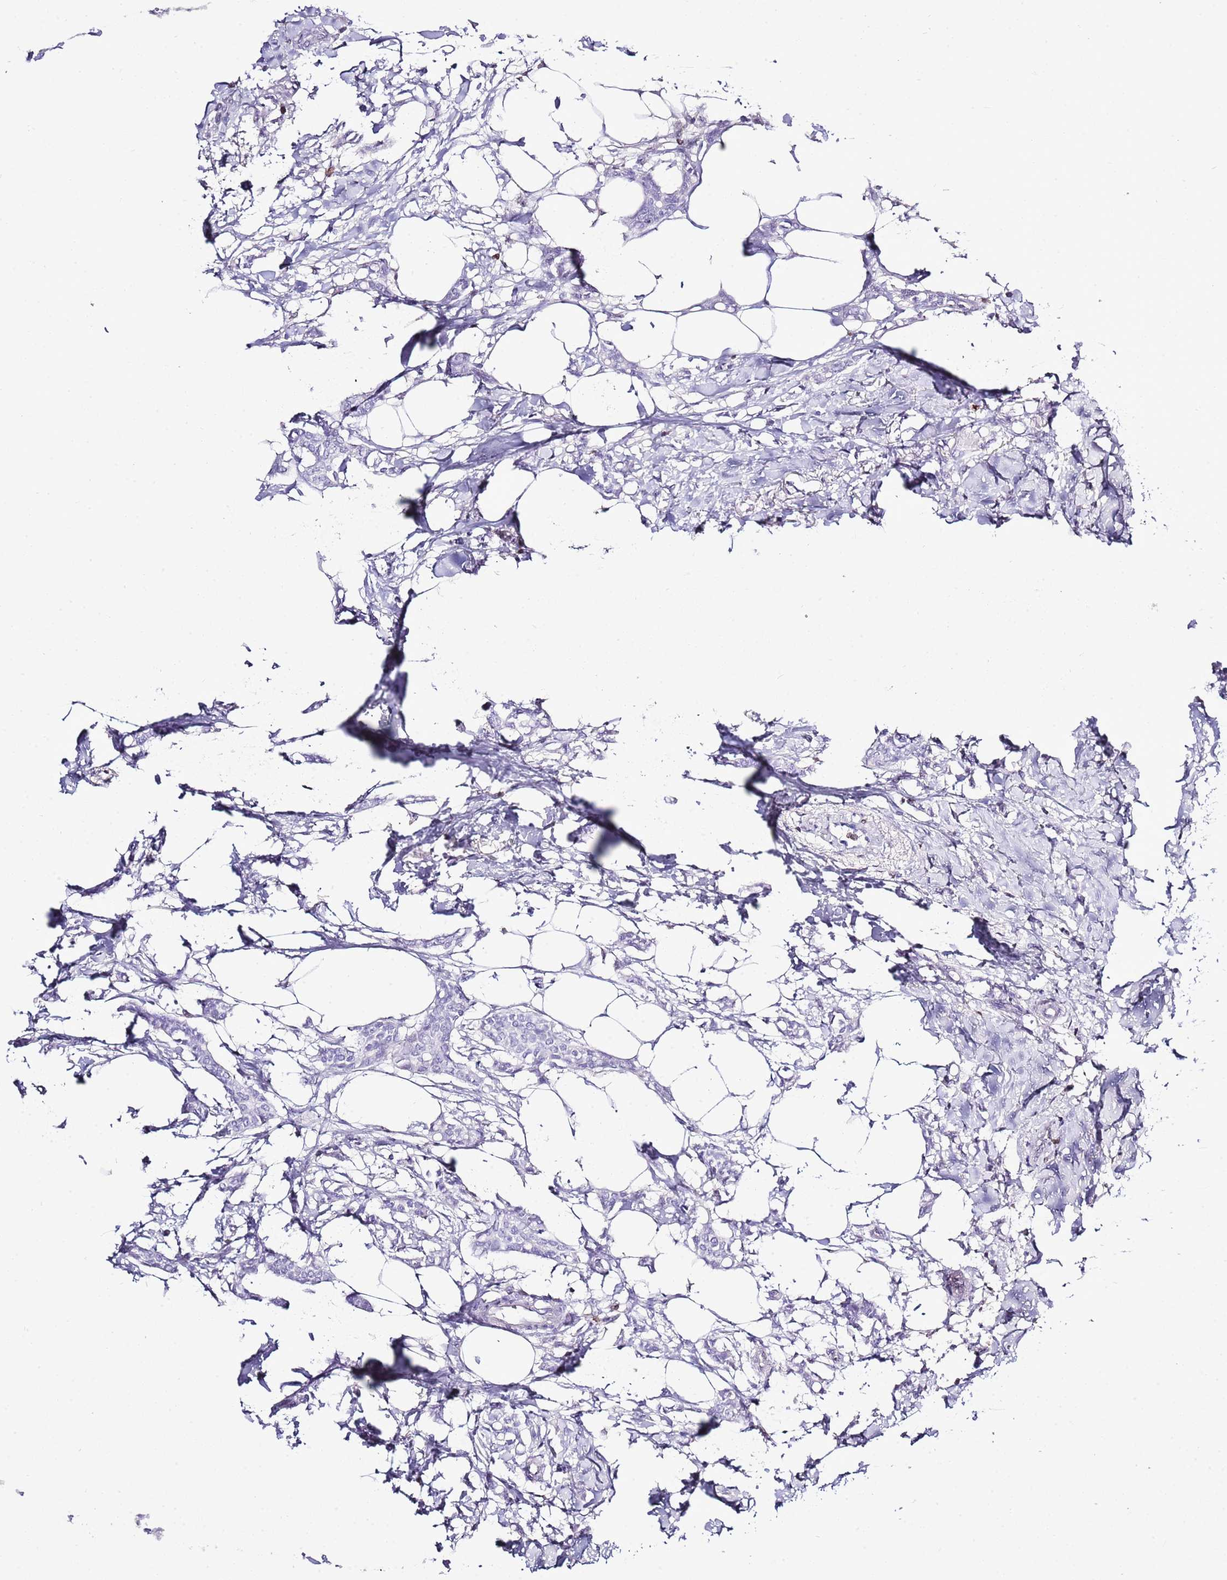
{"staining": {"intensity": "negative", "quantity": "none", "location": "none"}, "tissue": "breast cancer", "cell_type": "Tumor cells", "image_type": "cancer", "snomed": [{"axis": "morphology", "description": "Duct carcinoma"}, {"axis": "topography", "description": "Breast"}], "caption": "Human breast cancer (infiltrating ductal carcinoma) stained for a protein using IHC displays no expression in tumor cells.", "gene": "LBR", "patient": {"sex": "female", "age": 41}}